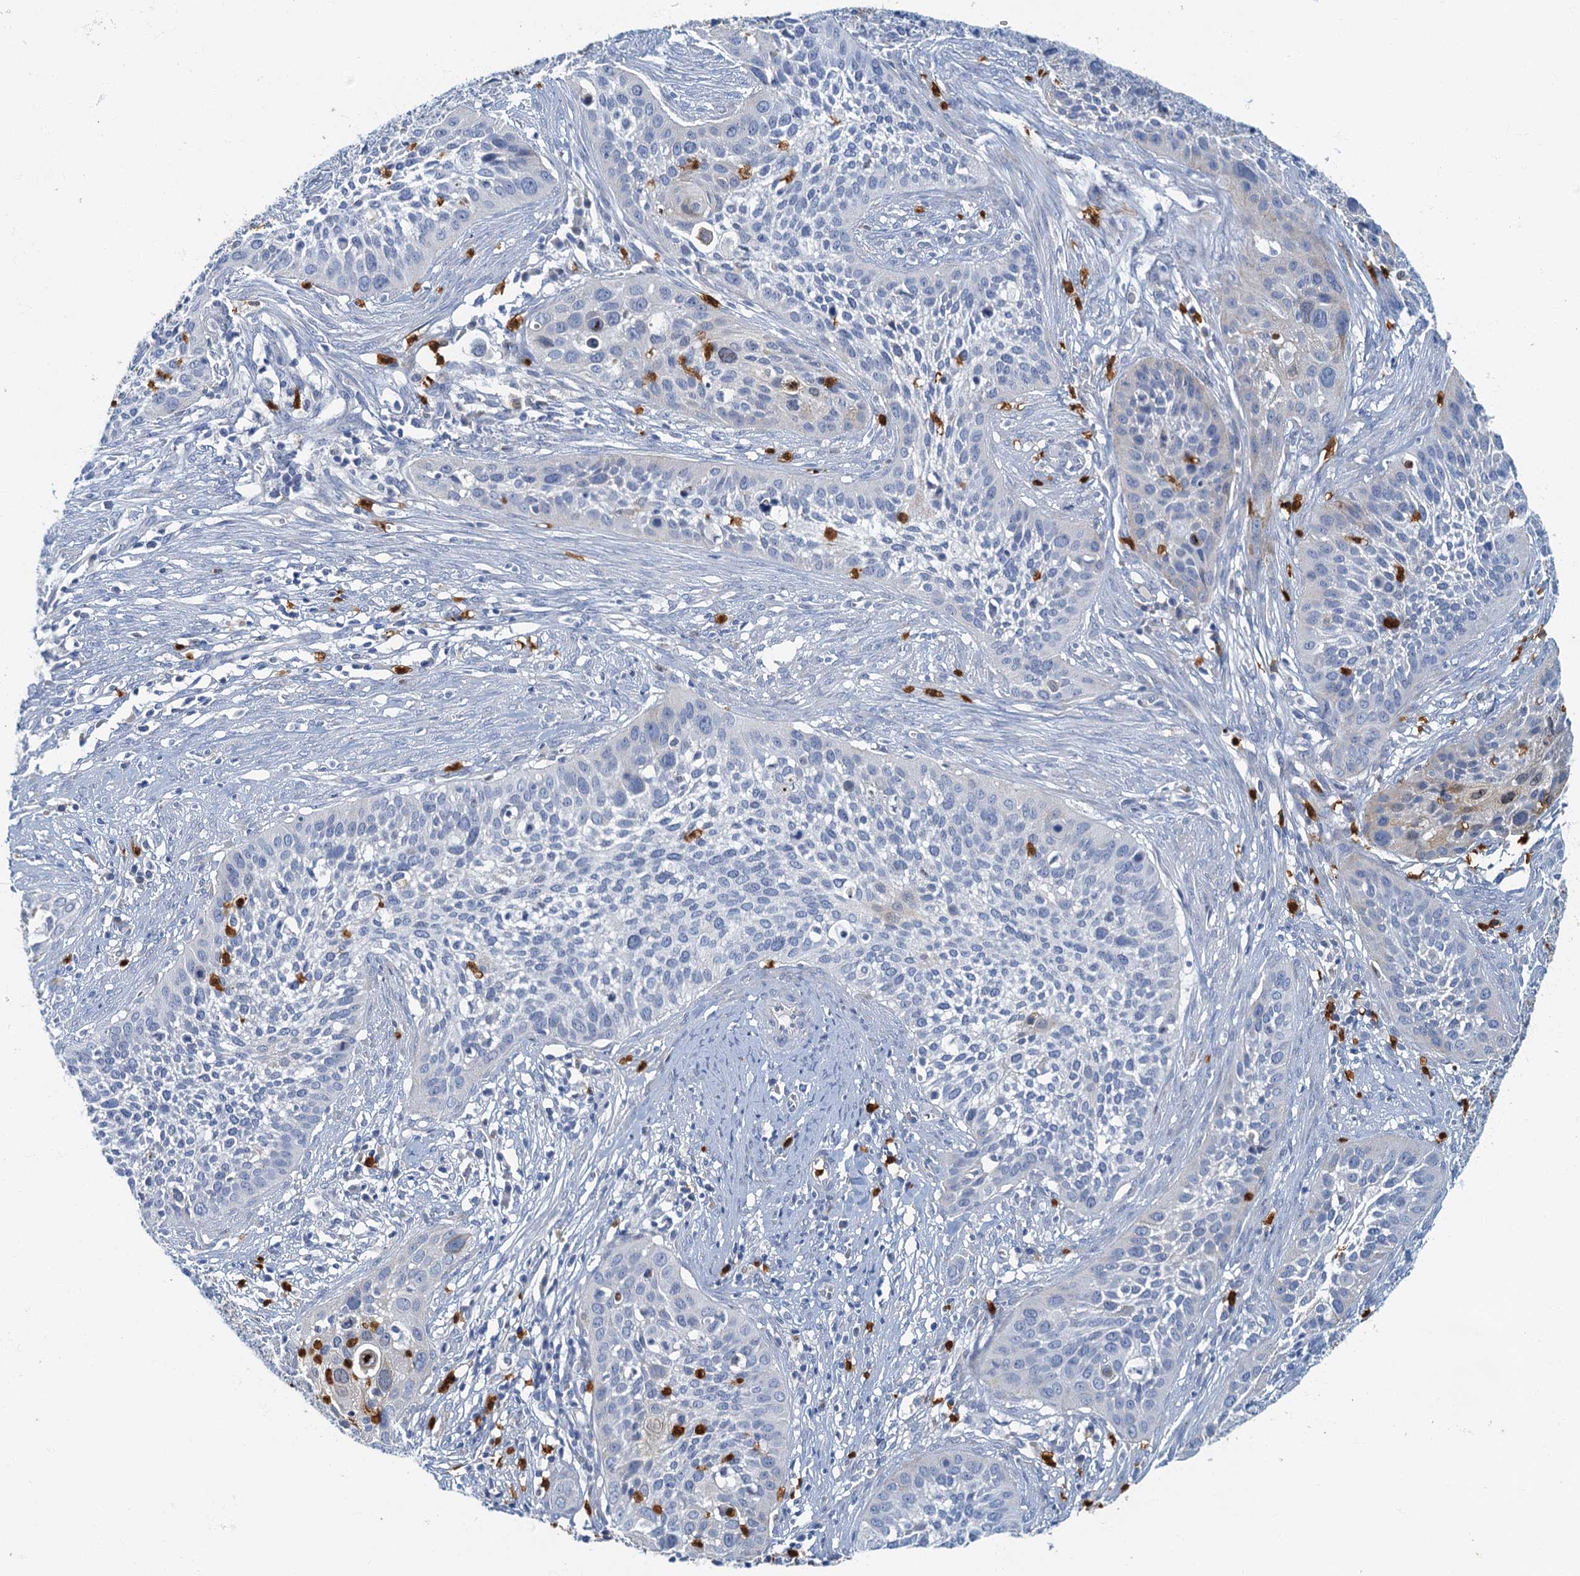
{"staining": {"intensity": "negative", "quantity": "none", "location": "none"}, "tissue": "cervical cancer", "cell_type": "Tumor cells", "image_type": "cancer", "snomed": [{"axis": "morphology", "description": "Squamous cell carcinoma, NOS"}, {"axis": "topography", "description": "Cervix"}], "caption": "The image exhibits no staining of tumor cells in cervical squamous cell carcinoma.", "gene": "ANKDD1A", "patient": {"sex": "female", "age": 34}}